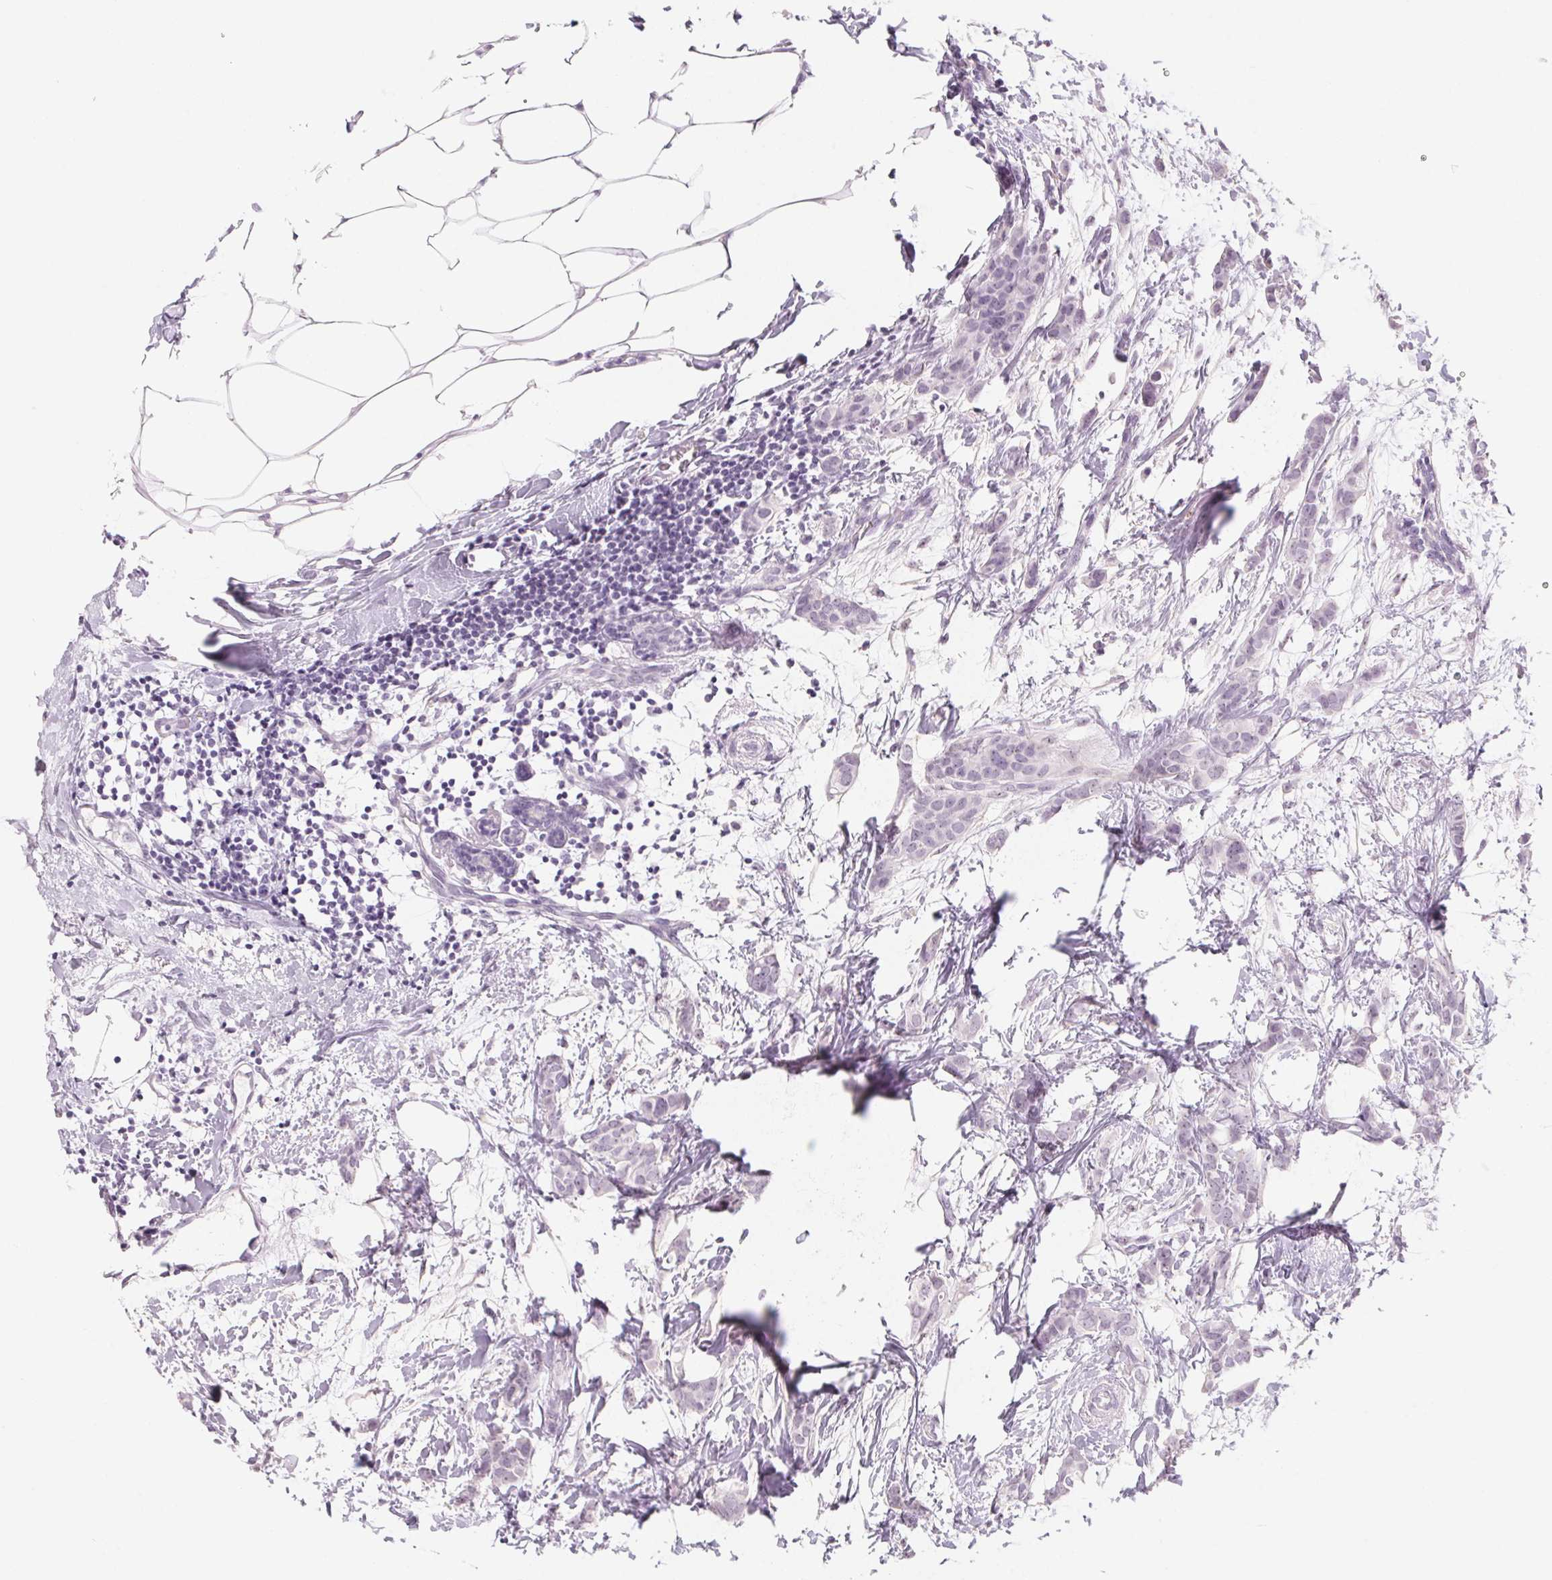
{"staining": {"intensity": "negative", "quantity": "none", "location": "none"}, "tissue": "breast cancer", "cell_type": "Tumor cells", "image_type": "cancer", "snomed": [{"axis": "morphology", "description": "Duct carcinoma"}, {"axis": "topography", "description": "Breast"}], "caption": "Micrograph shows no protein staining in tumor cells of invasive ductal carcinoma (breast) tissue.", "gene": "ZIC4", "patient": {"sex": "female", "age": 62}}